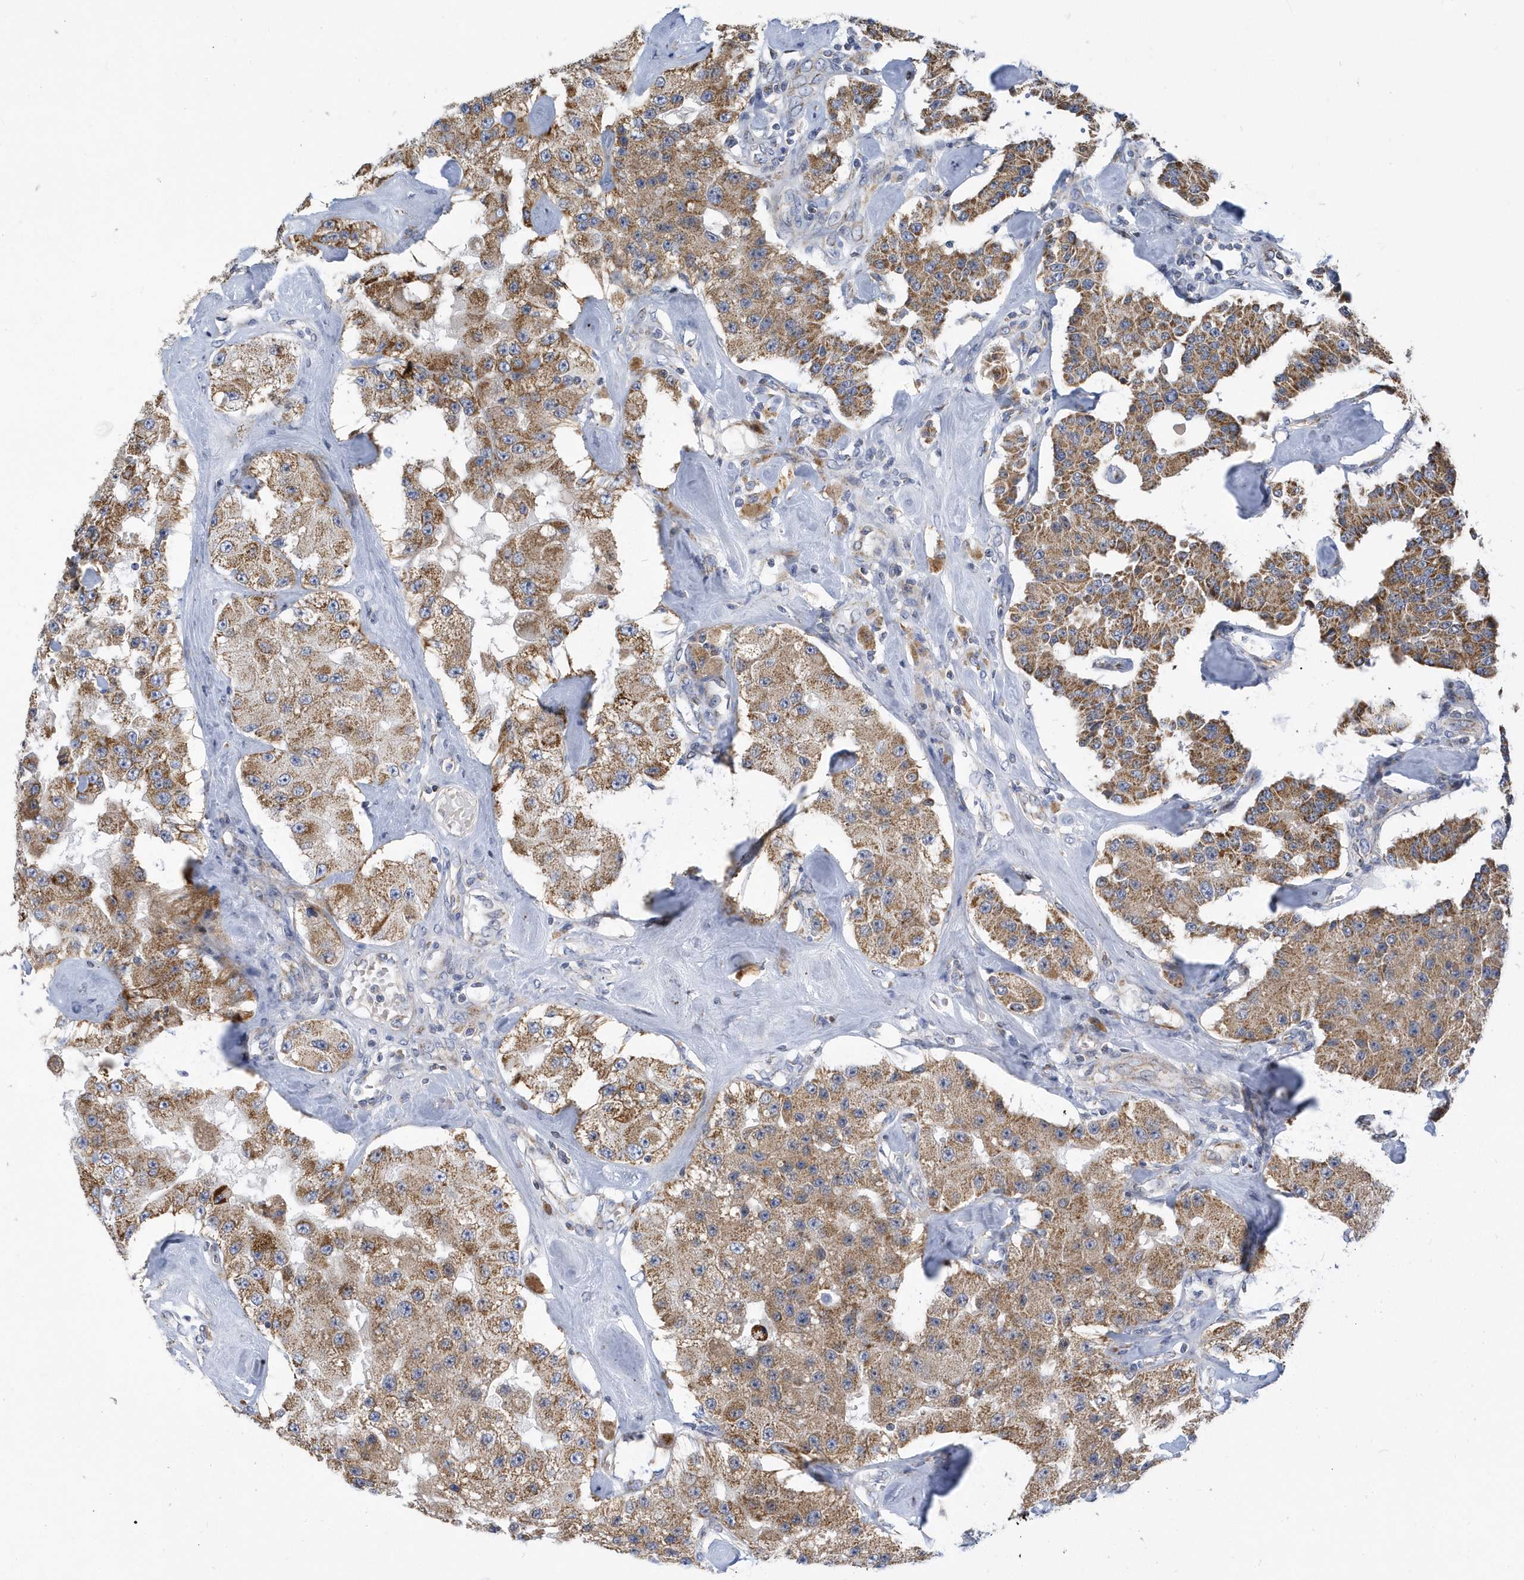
{"staining": {"intensity": "moderate", "quantity": ">75%", "location": "cytoplasmic/membranous"}, "tissue": "carcinoid", "cell_type": "Tumor cells", "image_type": "cancer", "snomed": [{"axis": "morphology", "description": "Carcinoid, malignant, NOS"}, {"axis": "topography", "description": "Pancreas"}], "caption": "Tumor cells exhibit medium levels of moderate cytoplasmic/membranous positivity in approximately >75% of cells in carcinoid.", "gene": "VWA5B2", "patient": {"sex": "male", "age": 41}}